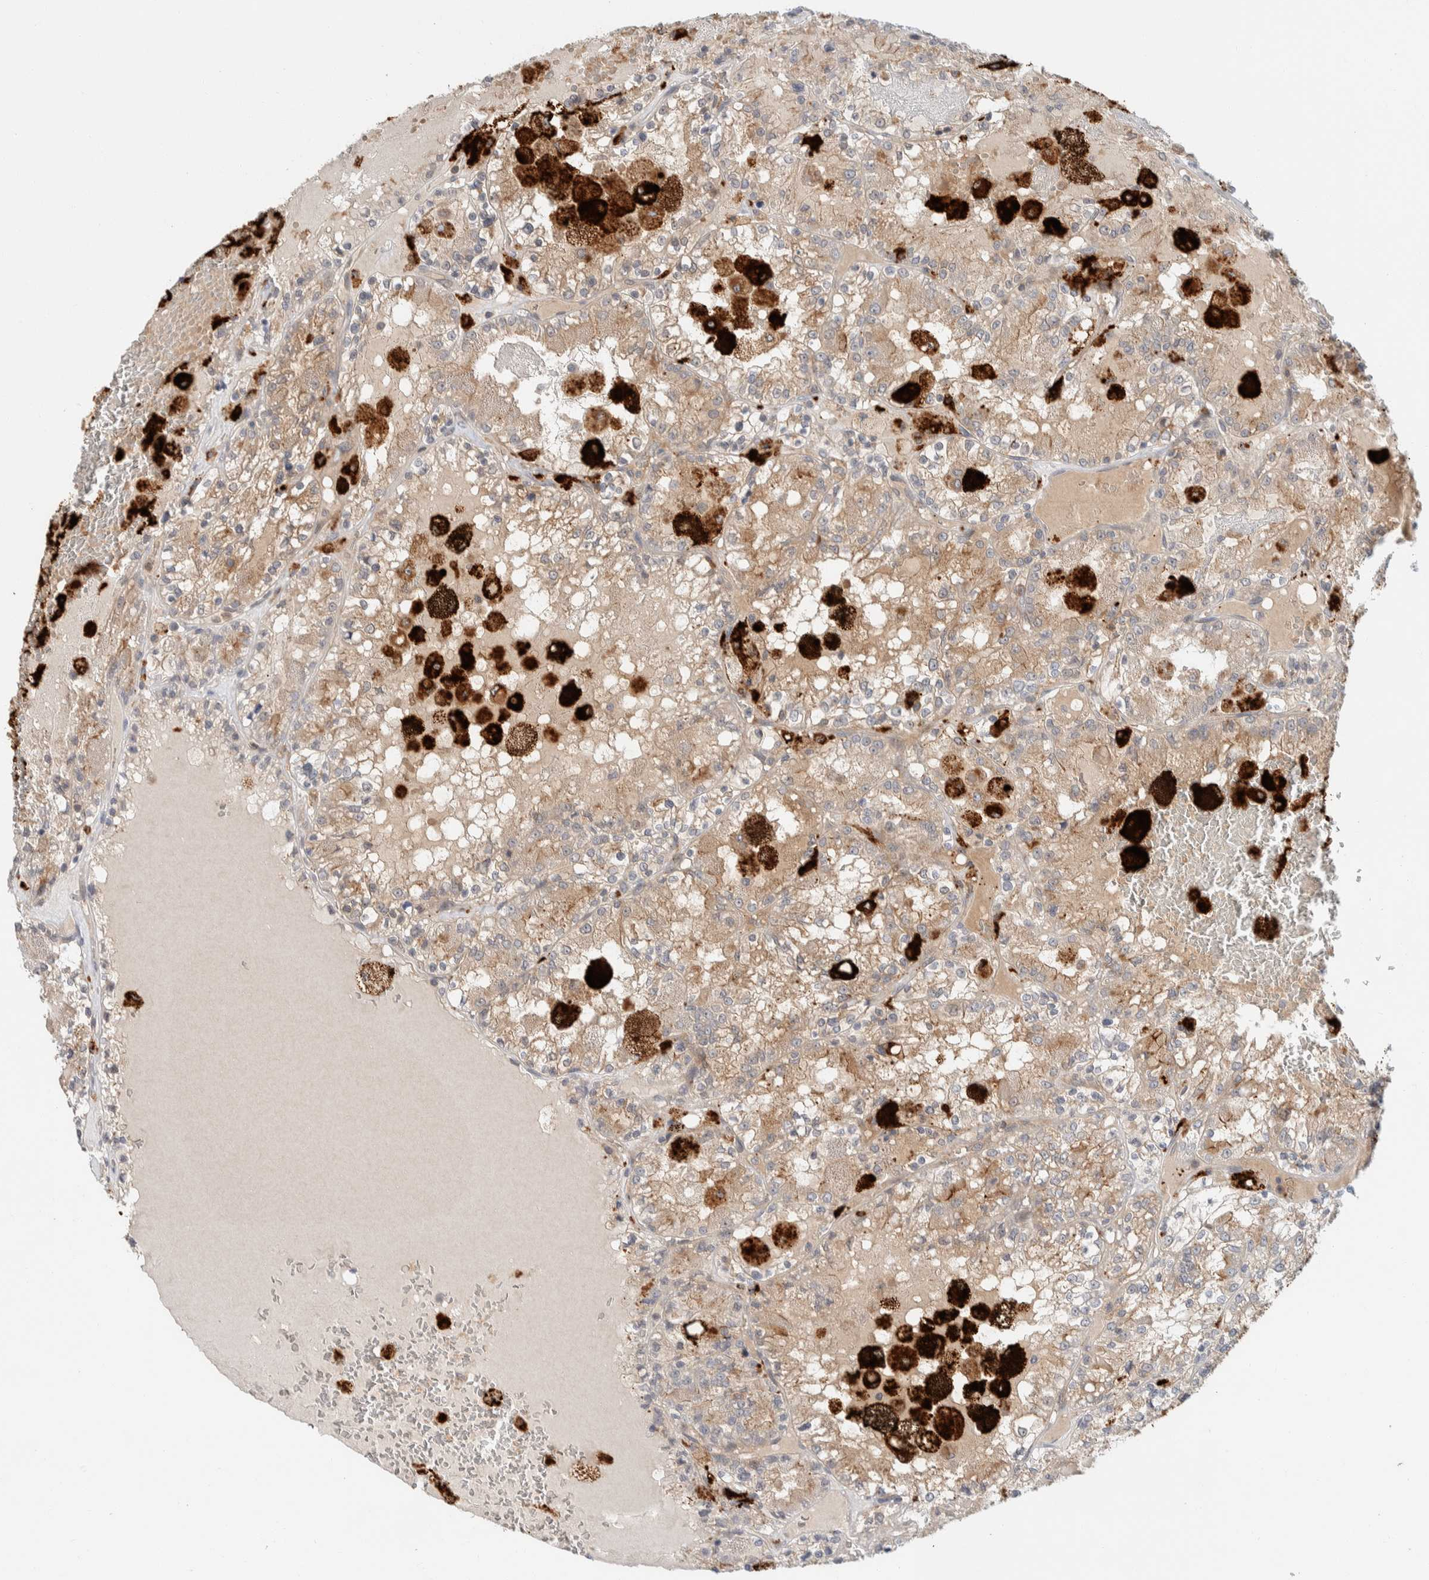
{"staining": {"intensity": "weak", "quantity": ">75%", "location": "cytoplasmic/membranous"}, "tissue": "renal cancer", "cell_type": "Tumor cells", "image_type": "cancer", "snomed": [{"axis": "morphology", "description": "Adenocarcinoma, NOS"}, {"axis": "topography", "description": "Kidney"}], "caption": "IHC staining of renal cancer, which exhibits low levels of weak cytoplasmic/membranous staining in approximately >75% of tumor cells indicating weak cytoplasmic/membranous protein staining. The staining was performed using DAB (brown) for protein detection and nuclei were counterstained in hematoxylin (blue).", "gene": "GCLM", "patient": {"sex": "female", "age": 56}}